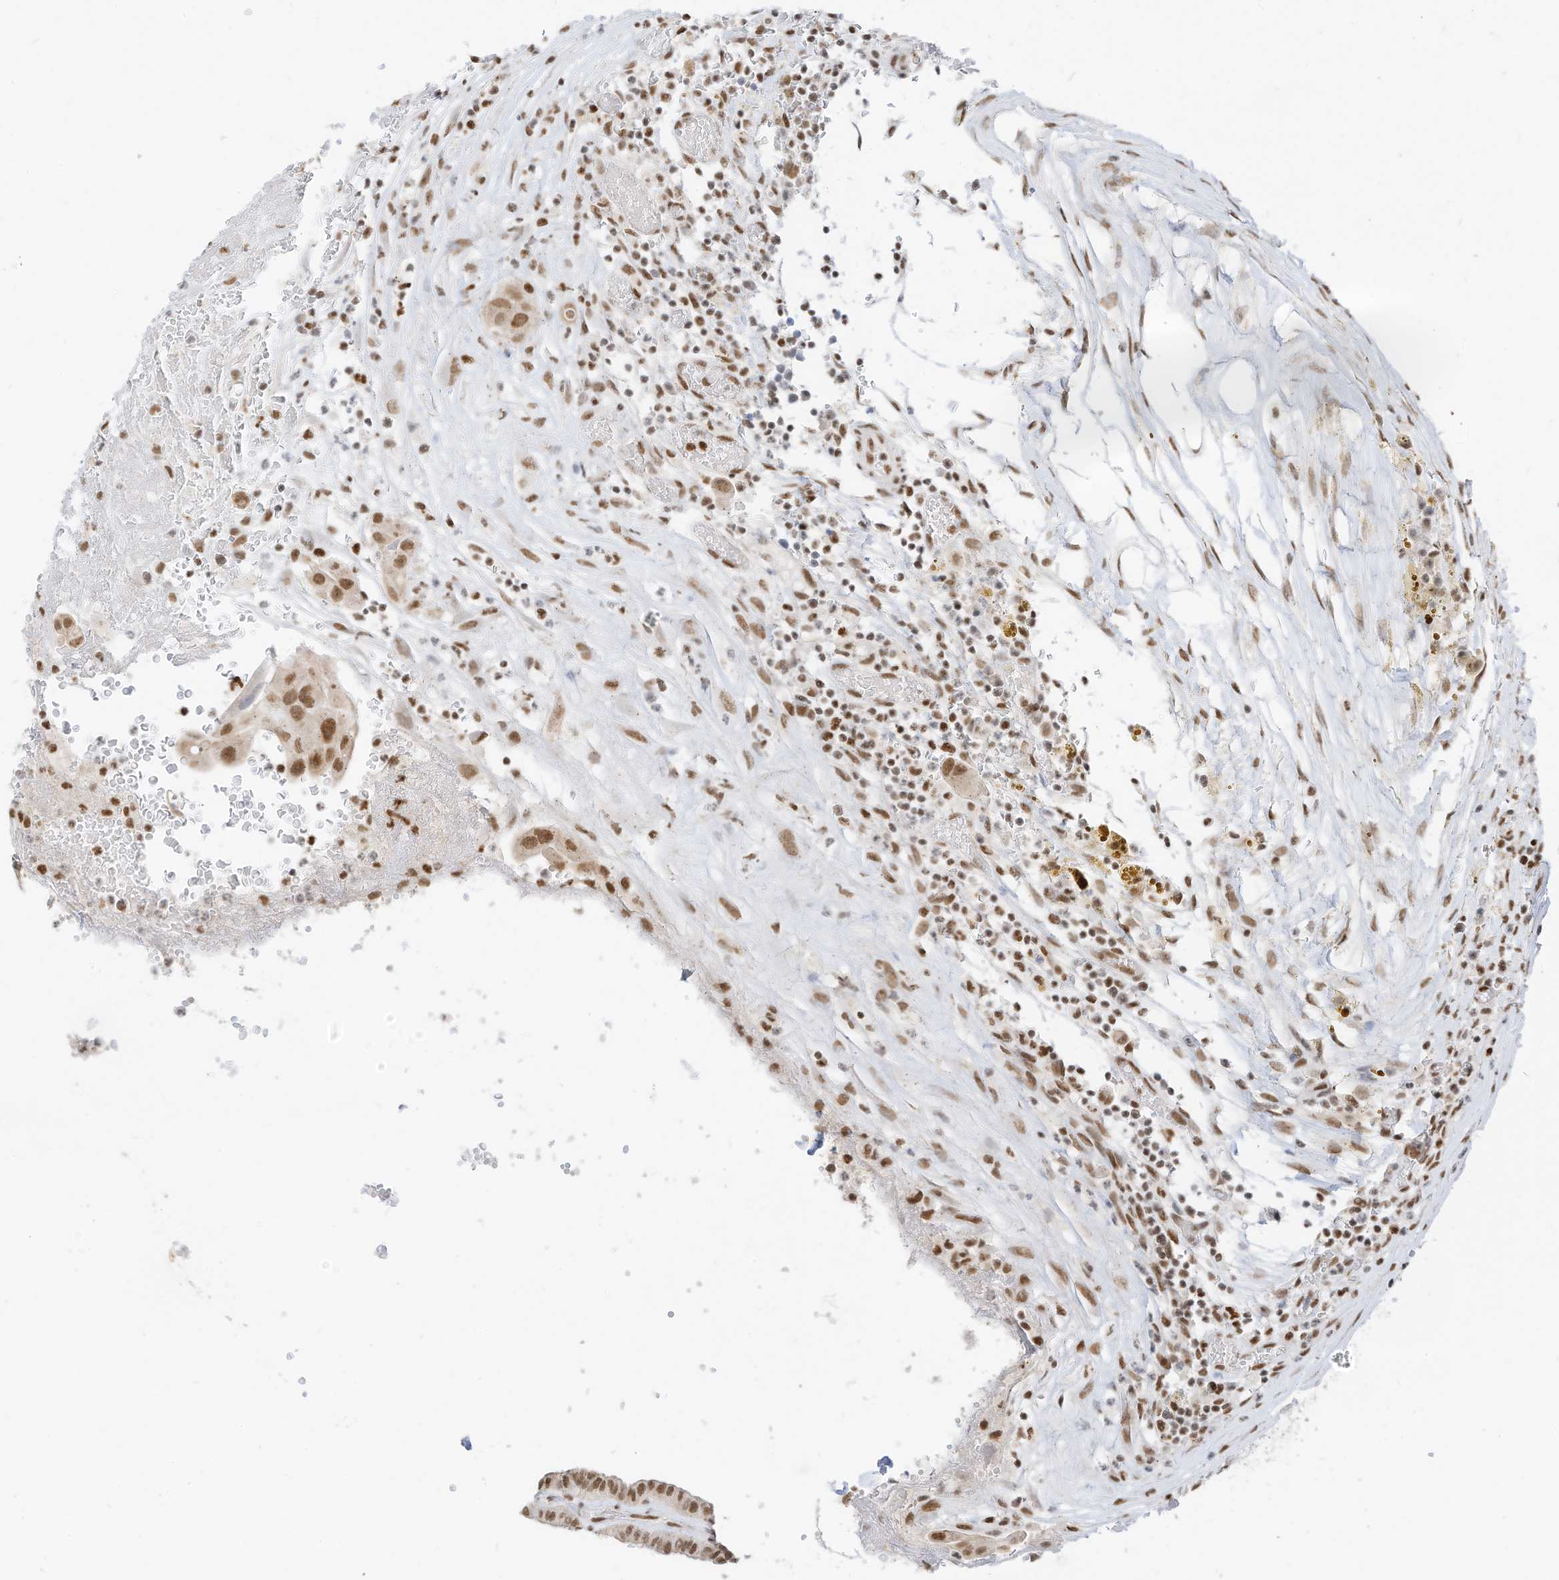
{"staining": {"intensity": "moderate", "quantity": ">75%", "location": "nuclear"}, "tissue": "thyroid cancer", "cell_type": "Tumor cells", "image_type": "cancer", "snomed": [{"axis": "morphology", "description": "Papillary adenocarcinoma, NOS"}, {"axis": "topography", "description": "Thyroid gland"}], "caption": "Human thyroid papillary adenocarcinoma stained for a protein (brown) reveals moderate nuclear positive expression in about >75% of tumor cells.", "gene": "SMARCA2", "patient": {"sex": "male", "age": 77}}